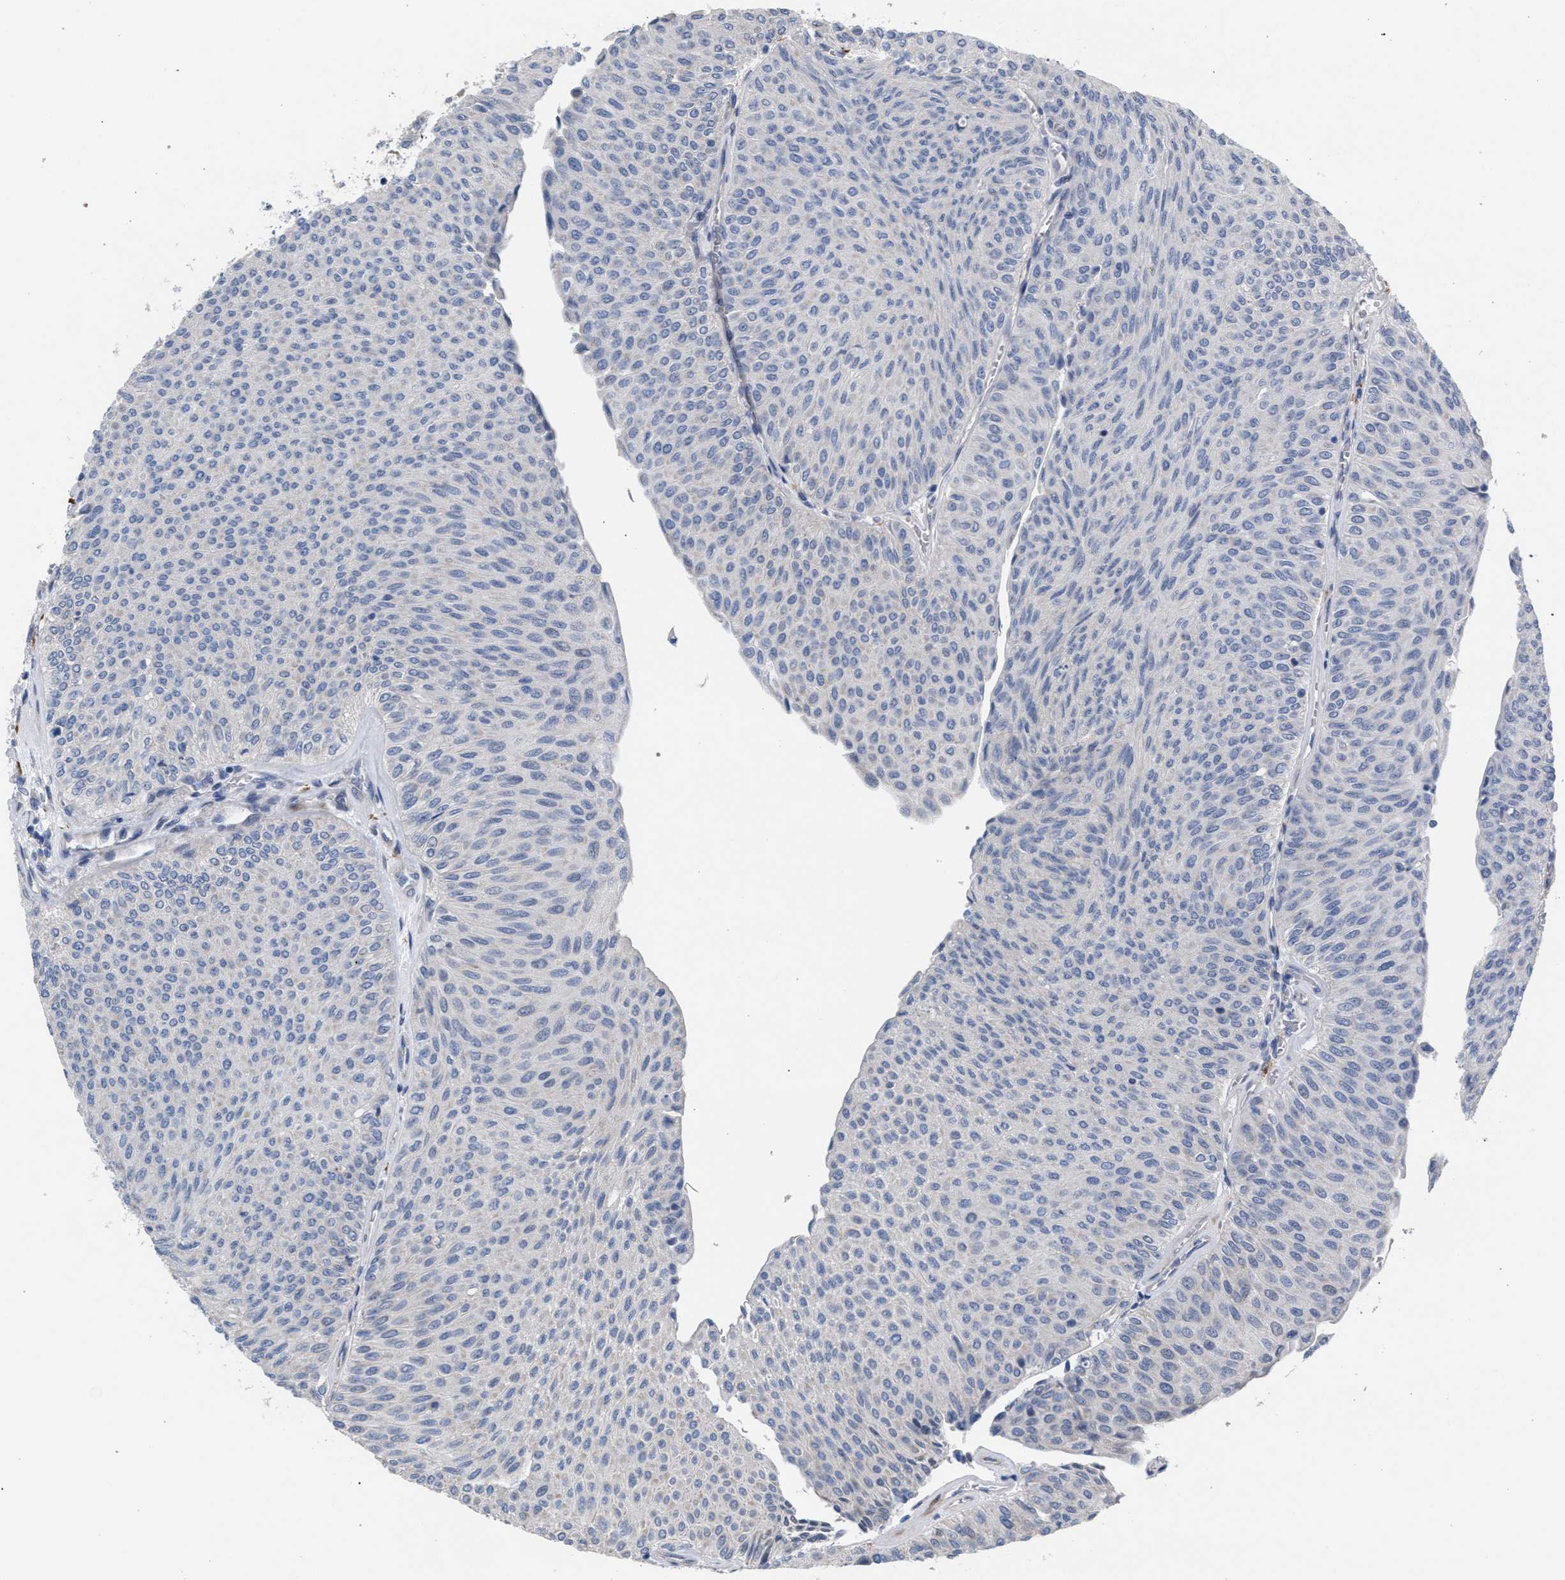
{"staining": {"intensity": "negative", "quantity": "none", "location": "none"}, "tissue": "urothelial cancer", "cell_type": "Tumor cells", "image_type": "cancer", "snomed": [{"axis": "morphology", "description": "Urothelial carcinoma, Low grade"}, {"axis": "topography", "description": "Urinary bladder"}], "caption": "Immunohistochemistry image of neoplastic tissue: urothelial cancer stained with DAB exhibits no significant protein staining in tumor cells.", "gene": "RNF135", "patient": {"sex": "male", "age": 78}}